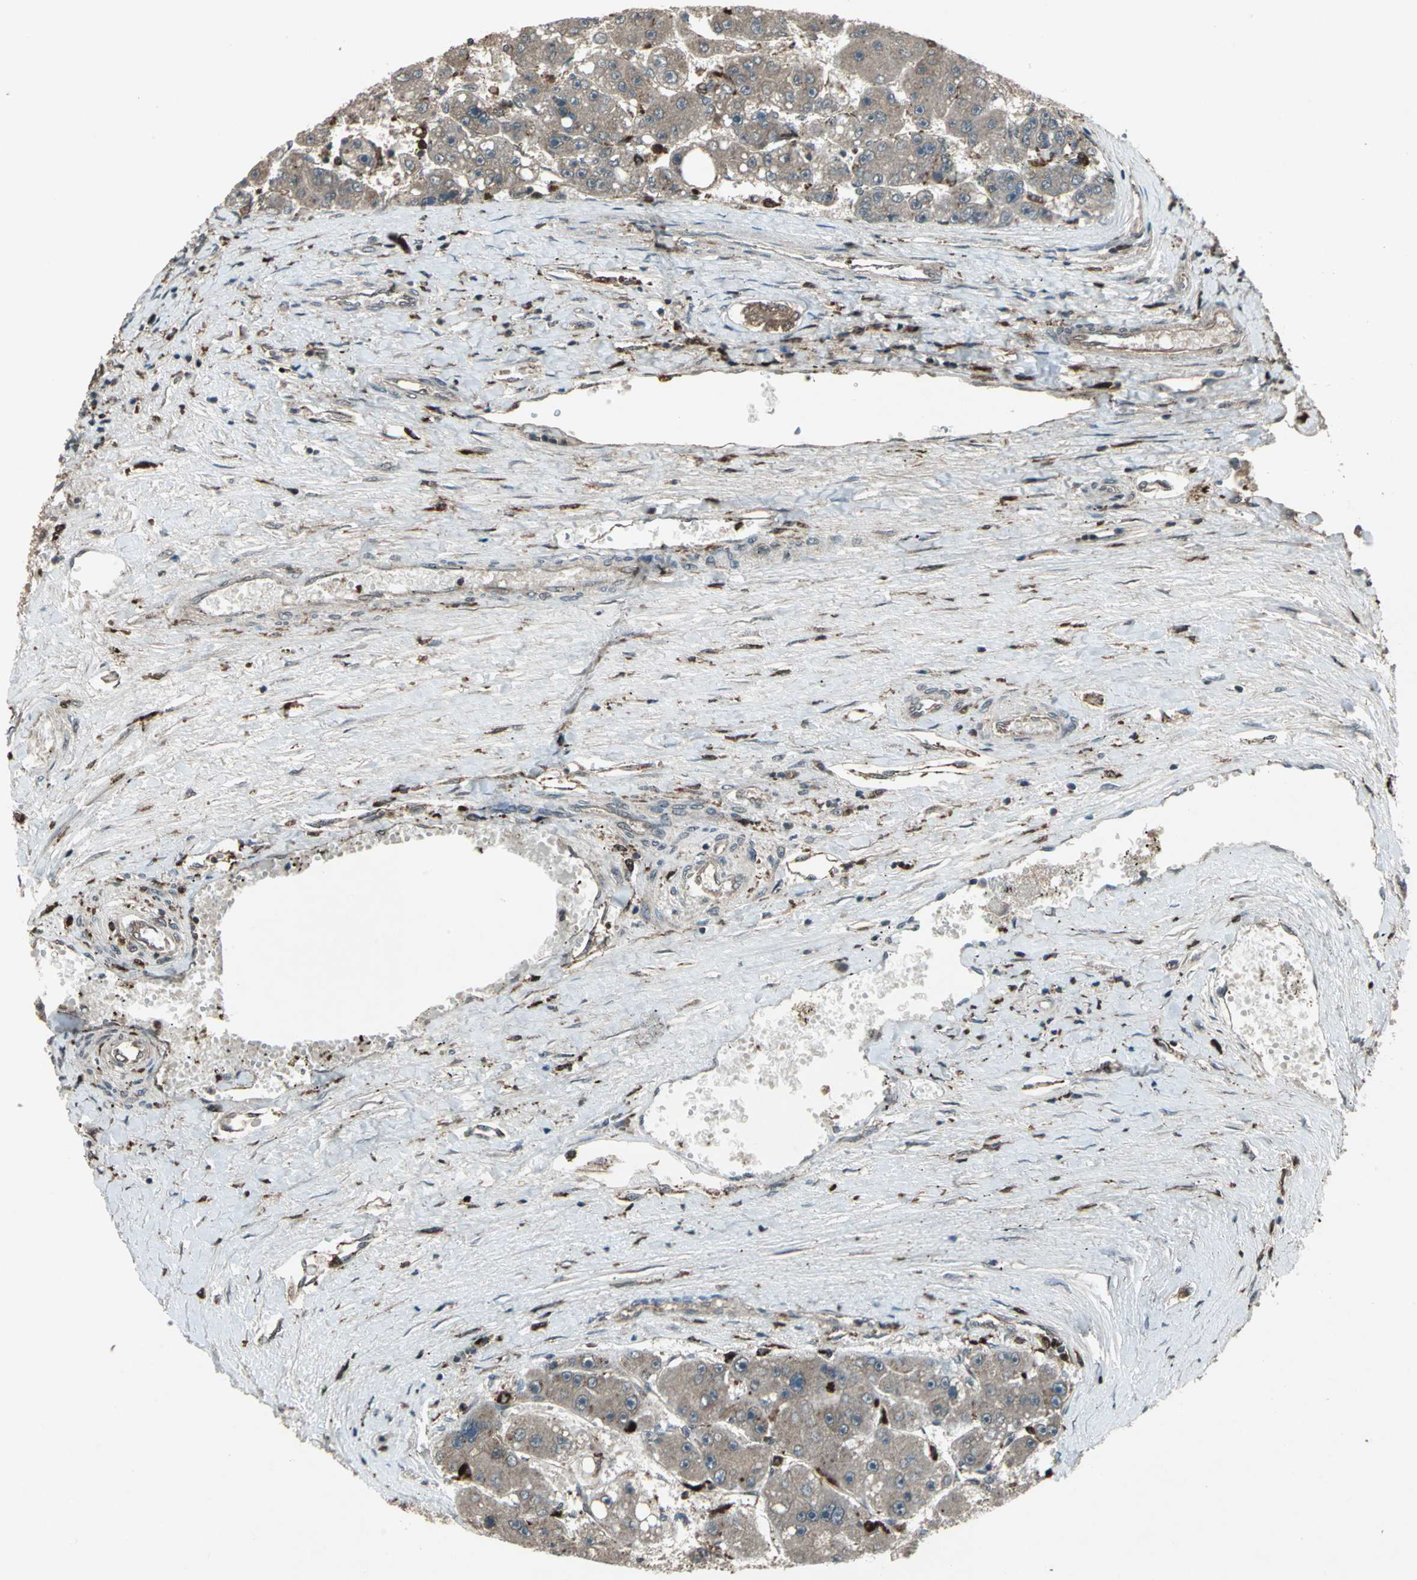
{"staining": {"intensity": "weak", "quantity": ">75%", "location": "cytoplasmic/membranous"}, "tissue": "liver cancer", "cell_type": "Tumor cells", "image_type": "cancer", "snomed": [{"axis": "morphology", "description": "Carcinoma, Hepatocellular, NOS"}, {"axis": "topography", "description": "Liver"}], "caption": "Immunohistochemistry (IHC) (DAB (3,3'-diaminobenzidine)) staining of liver cancer exhibits weak cytoplasmic/membranous protein staining in about >75% of tumor cells.", "gene": "PYCARD", "patient": {"sex": "female", "age": 61}}